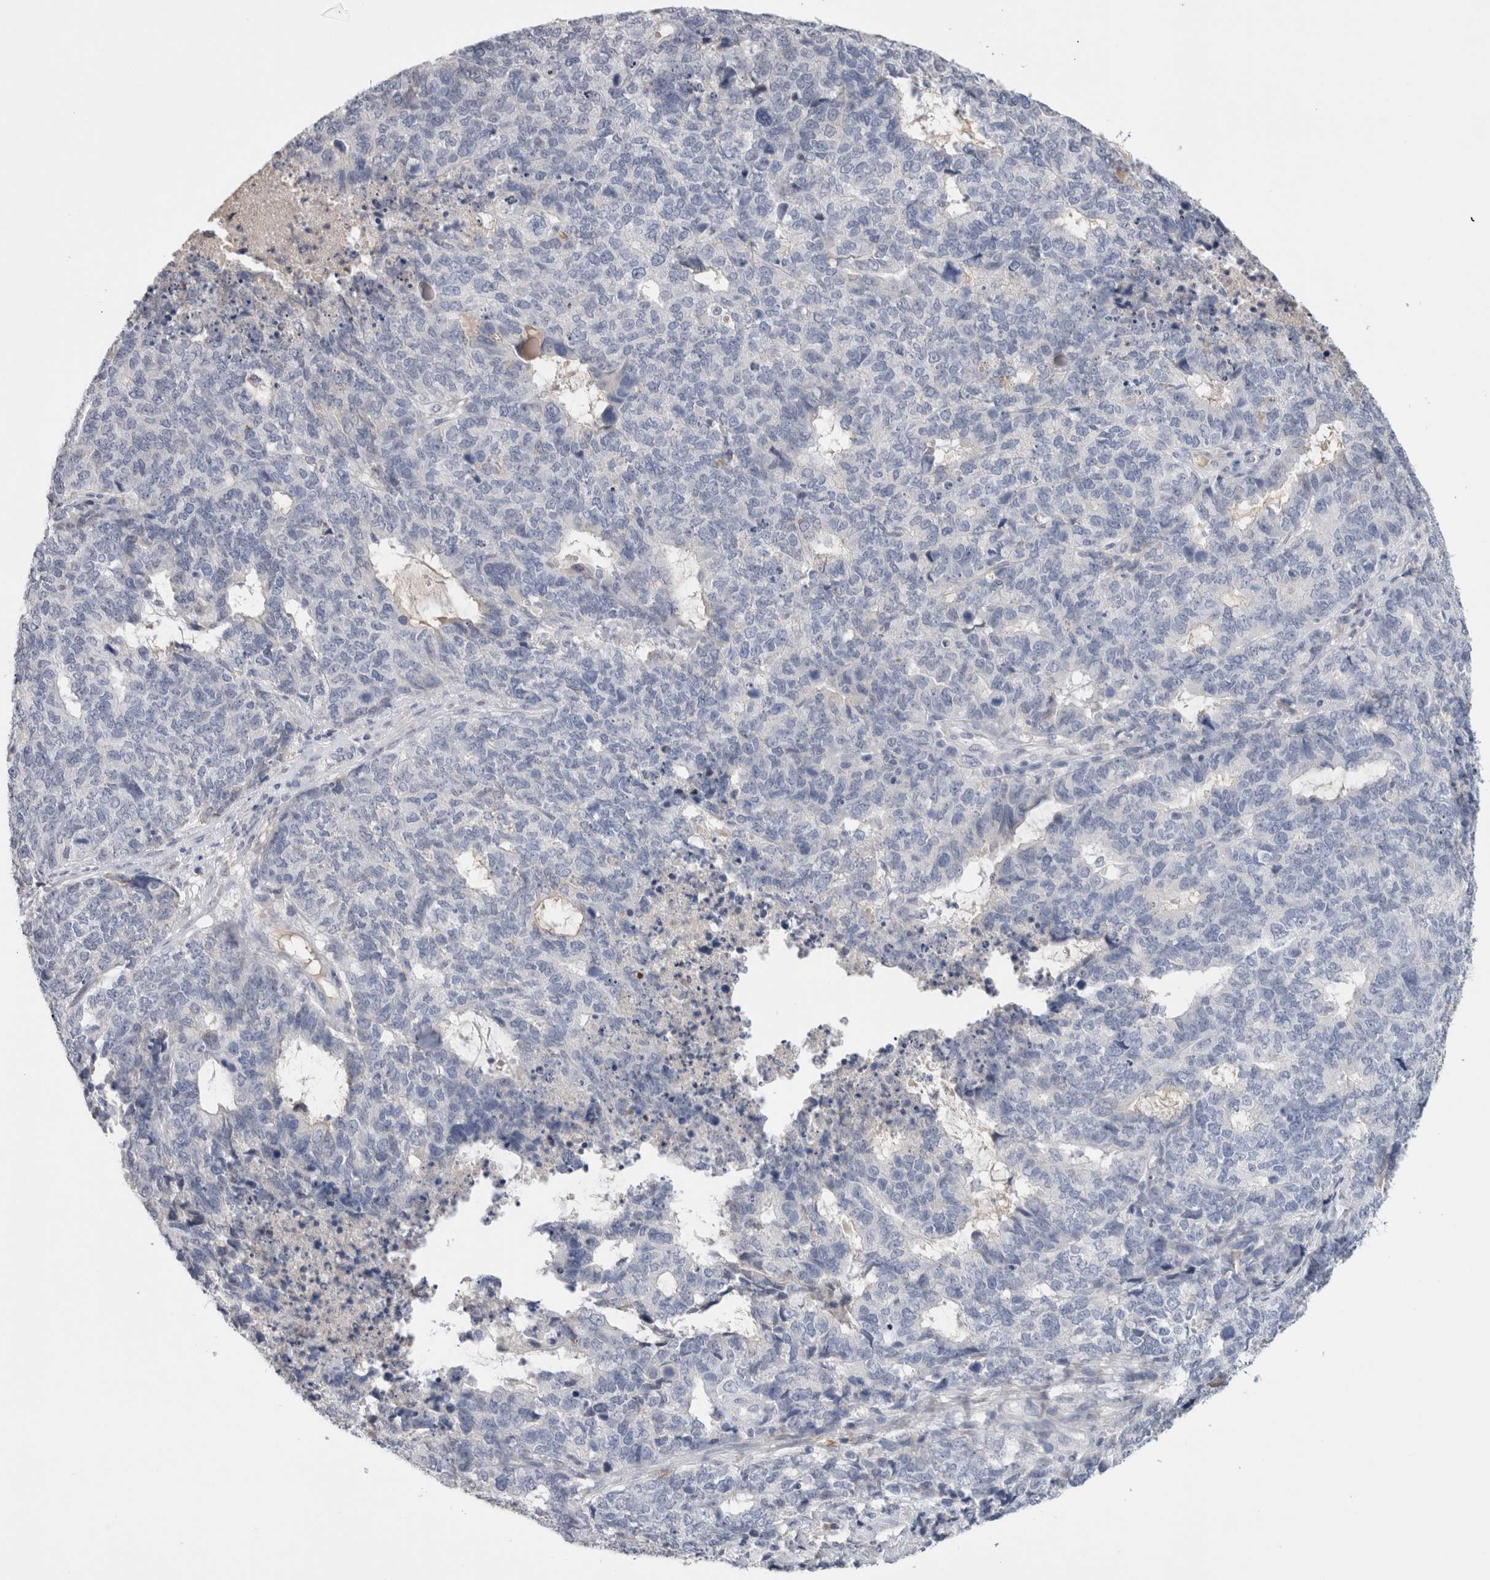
{"staining": {"intensity": "negative", "quantity": "none", "location": "none"}, "tissue": "cervical cancer", "cell_type": "Tumor cells", "image_type": "cancer", "snomed": [{"axis": "morphology", "description": "Squamous cell carcinoma, NOS"}, {"axis": "topography", "description": "Cervix"}], "caption": "Protein analysis of squamous cell carcinoma (cervical) shows no significant staining in tumor cells. (DAB immunohistochemistry (IHC) visualized using brightfield microscopy, high magnification).", "gene": "FABP4", "patient": {"sex": "female", "age": 63}}